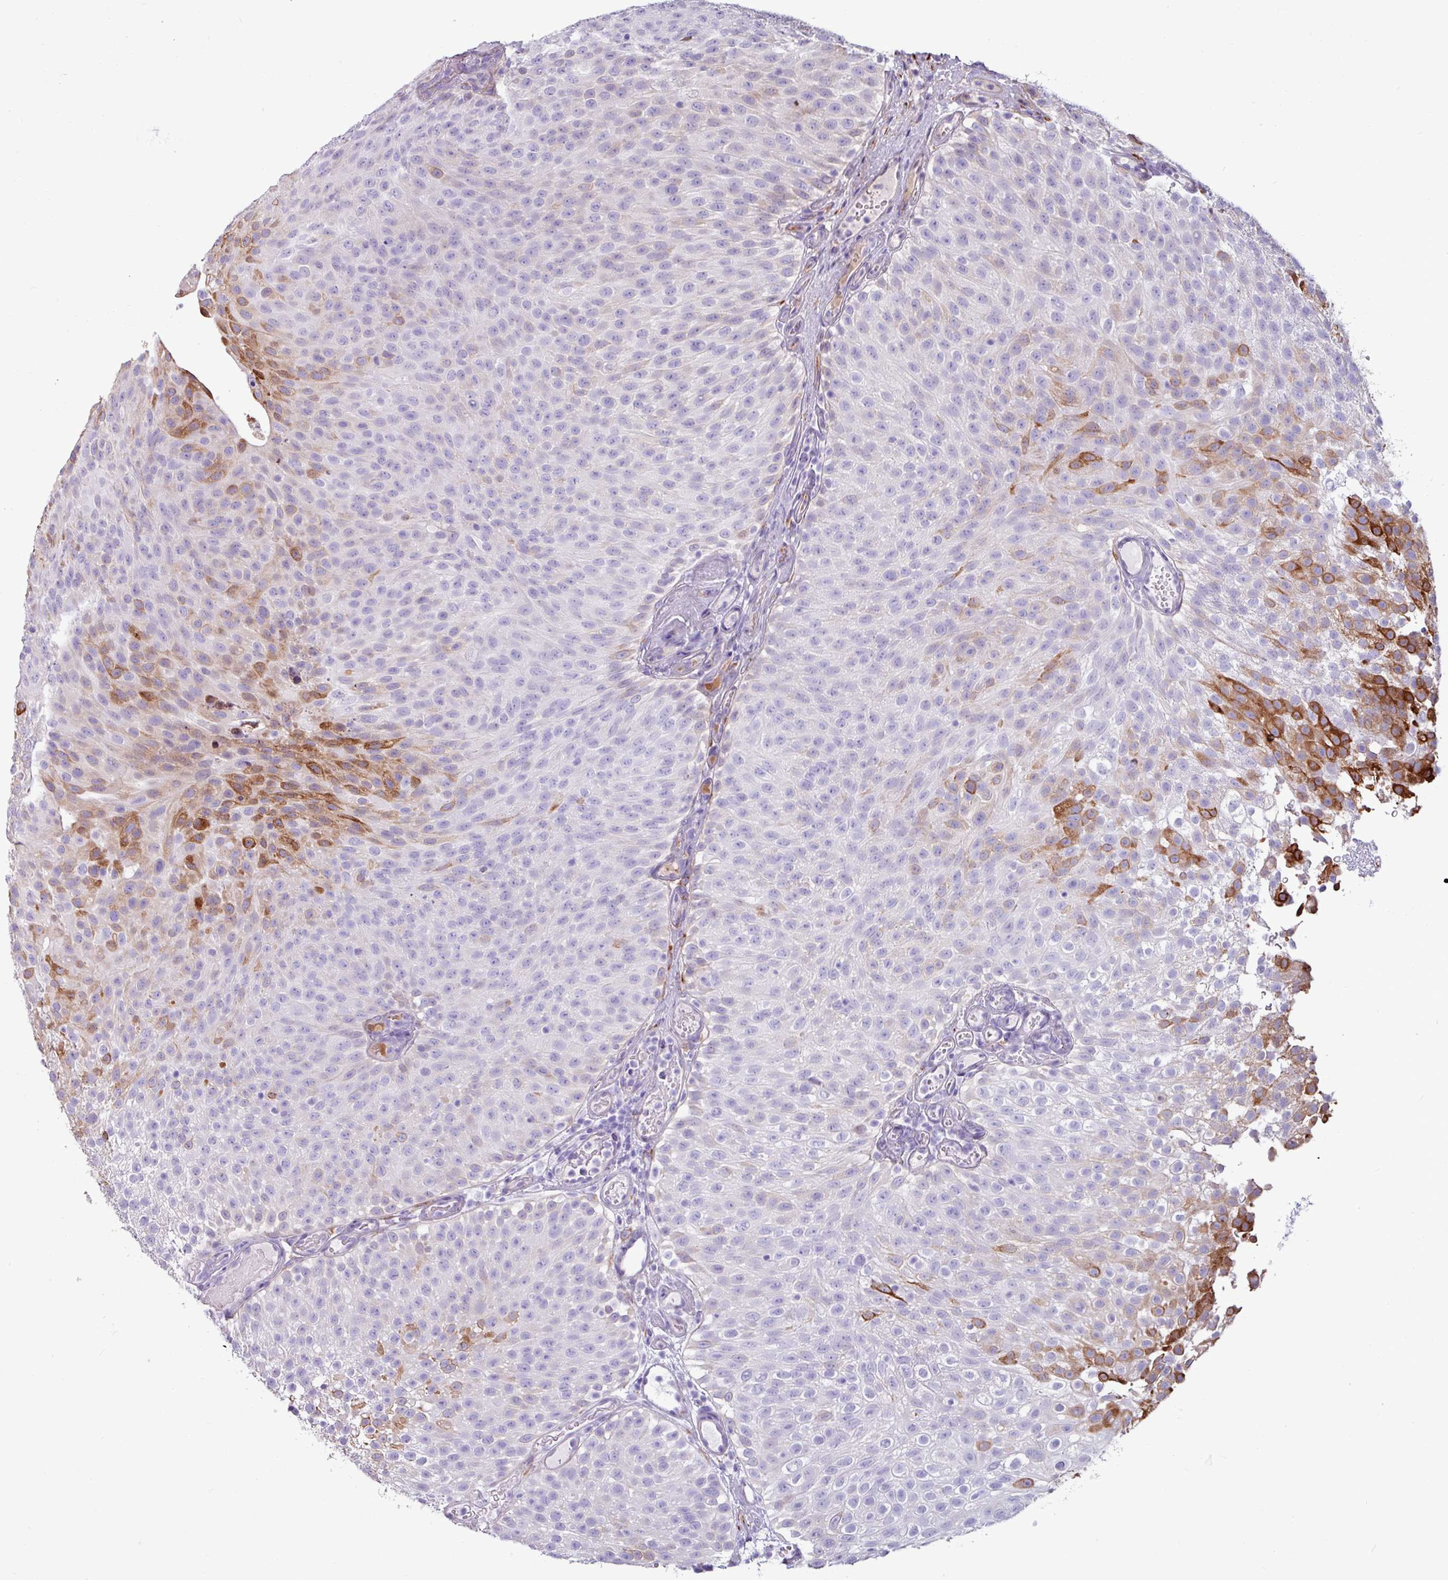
{"staining": {"intensity": "moderate", "quantity": "<25%", "location": "cytoplasmic/membranous"}, "tissue": "urothelial cancer", "cell_type": "Tumor cells", "image_type": "cancer", "snomed": [{"axis": "morphology", "description": "Urothelial carcinoma, Low grade"}, {"axis": "topography", "description": "Urinary bladder"}], "caption": "Protein expression analysis of low-grade urothelial carcinoma reveals moderate cytoplasmic/membranous positivity in approximately <25% of tumor cells.", "gene": "PPP1R35", "patient": {"sex": "male", "age": 78}}